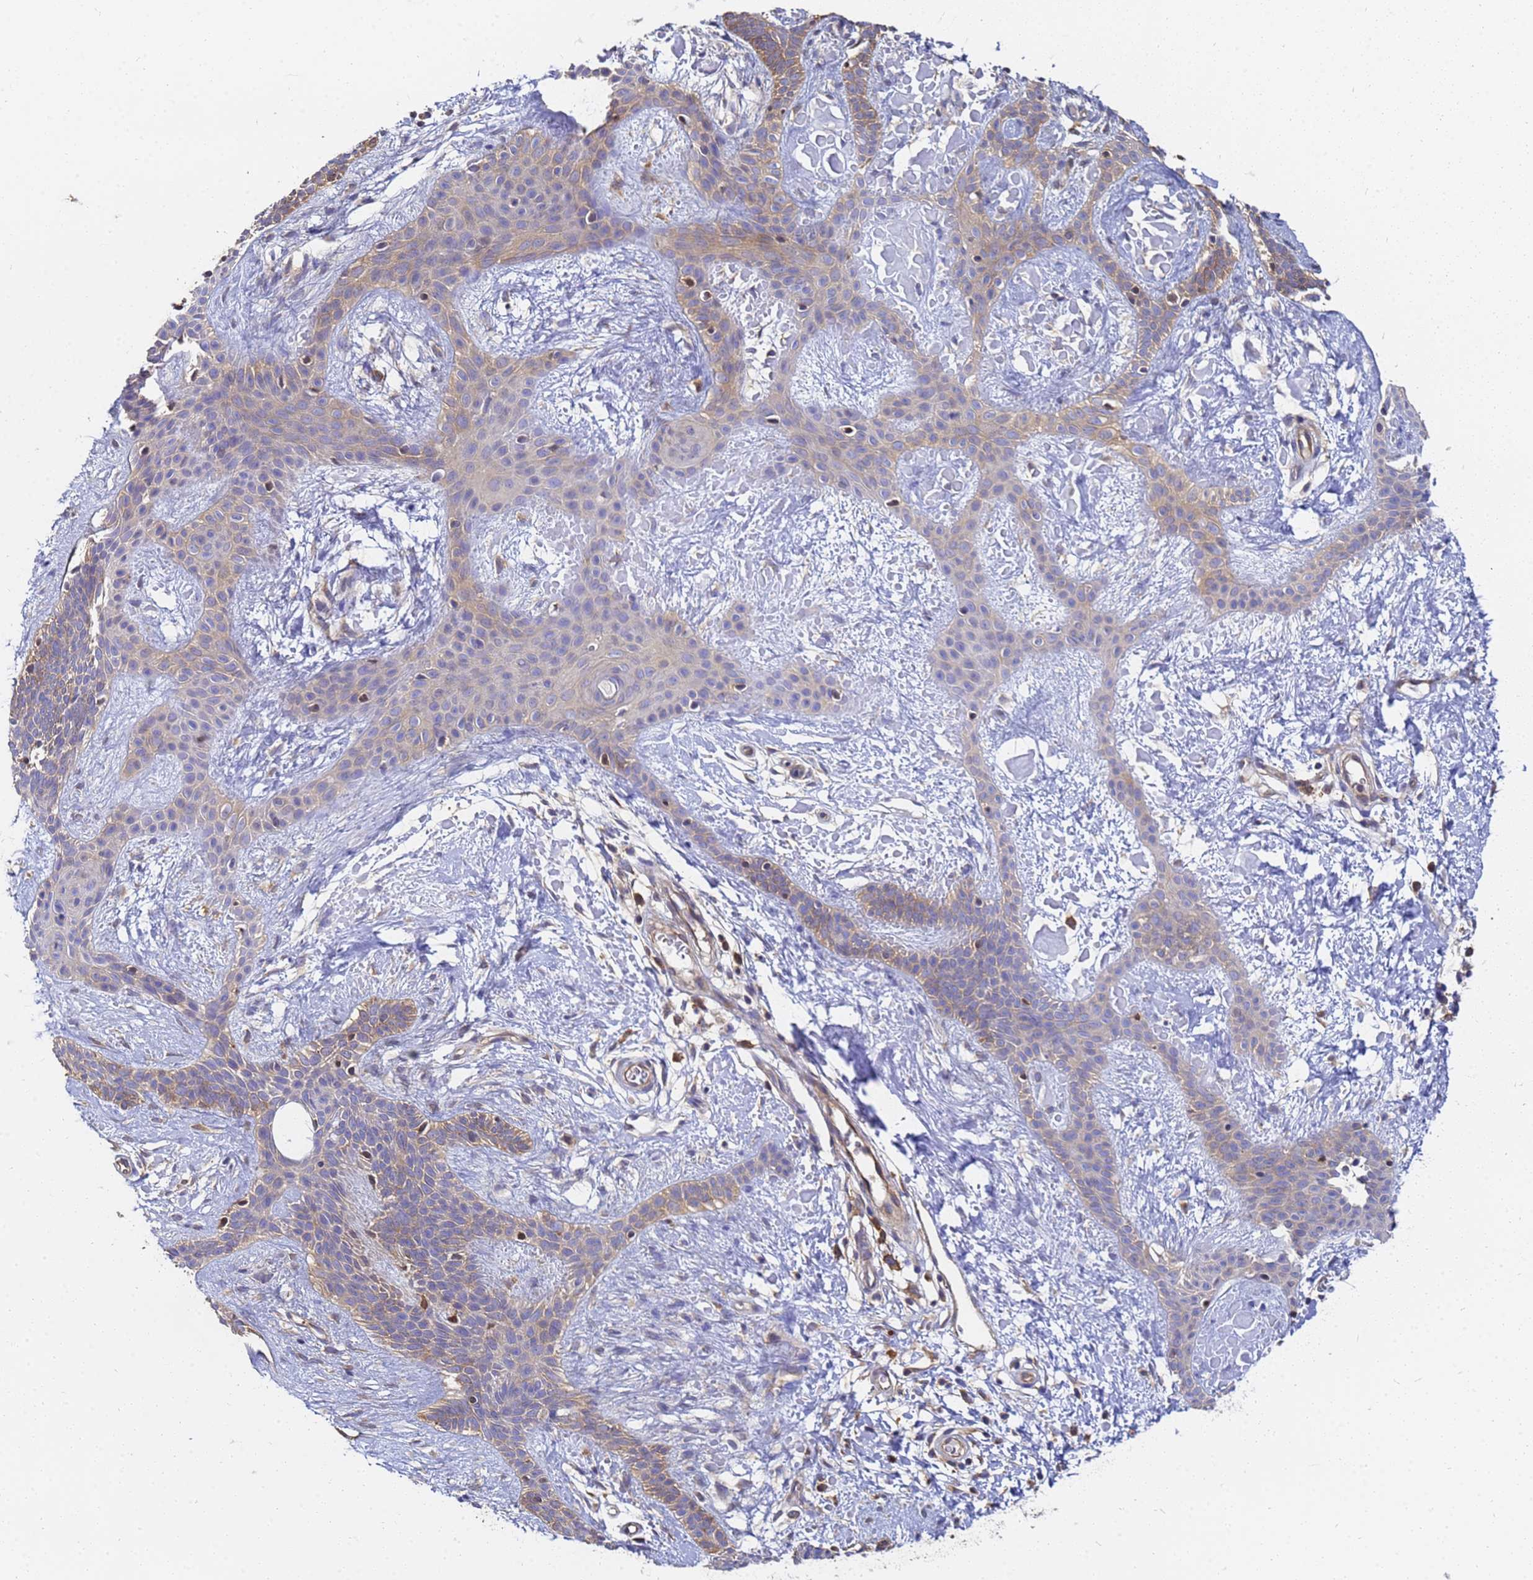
{"staining": {"intensity": "moderate", "quantity": "<25%", "location": "cytoplasmic/membranous"}, "tissue": "skin cancer", "cell_type": "Tumor cells", "image_type": "cancer", "snomed": [{"axis": "morphology", "description": "Basal cell carcinoma"}, {"axis": "topography", "description": "Skin"}], "caption": "An image of human skin basal cell carcinoma stained for a protein demonstrates moderate cytoplasmic/membranous brown staining in tumor cells.", "gene": "NME1-NME2", "patient": {"sex": "male", "age": 78}}